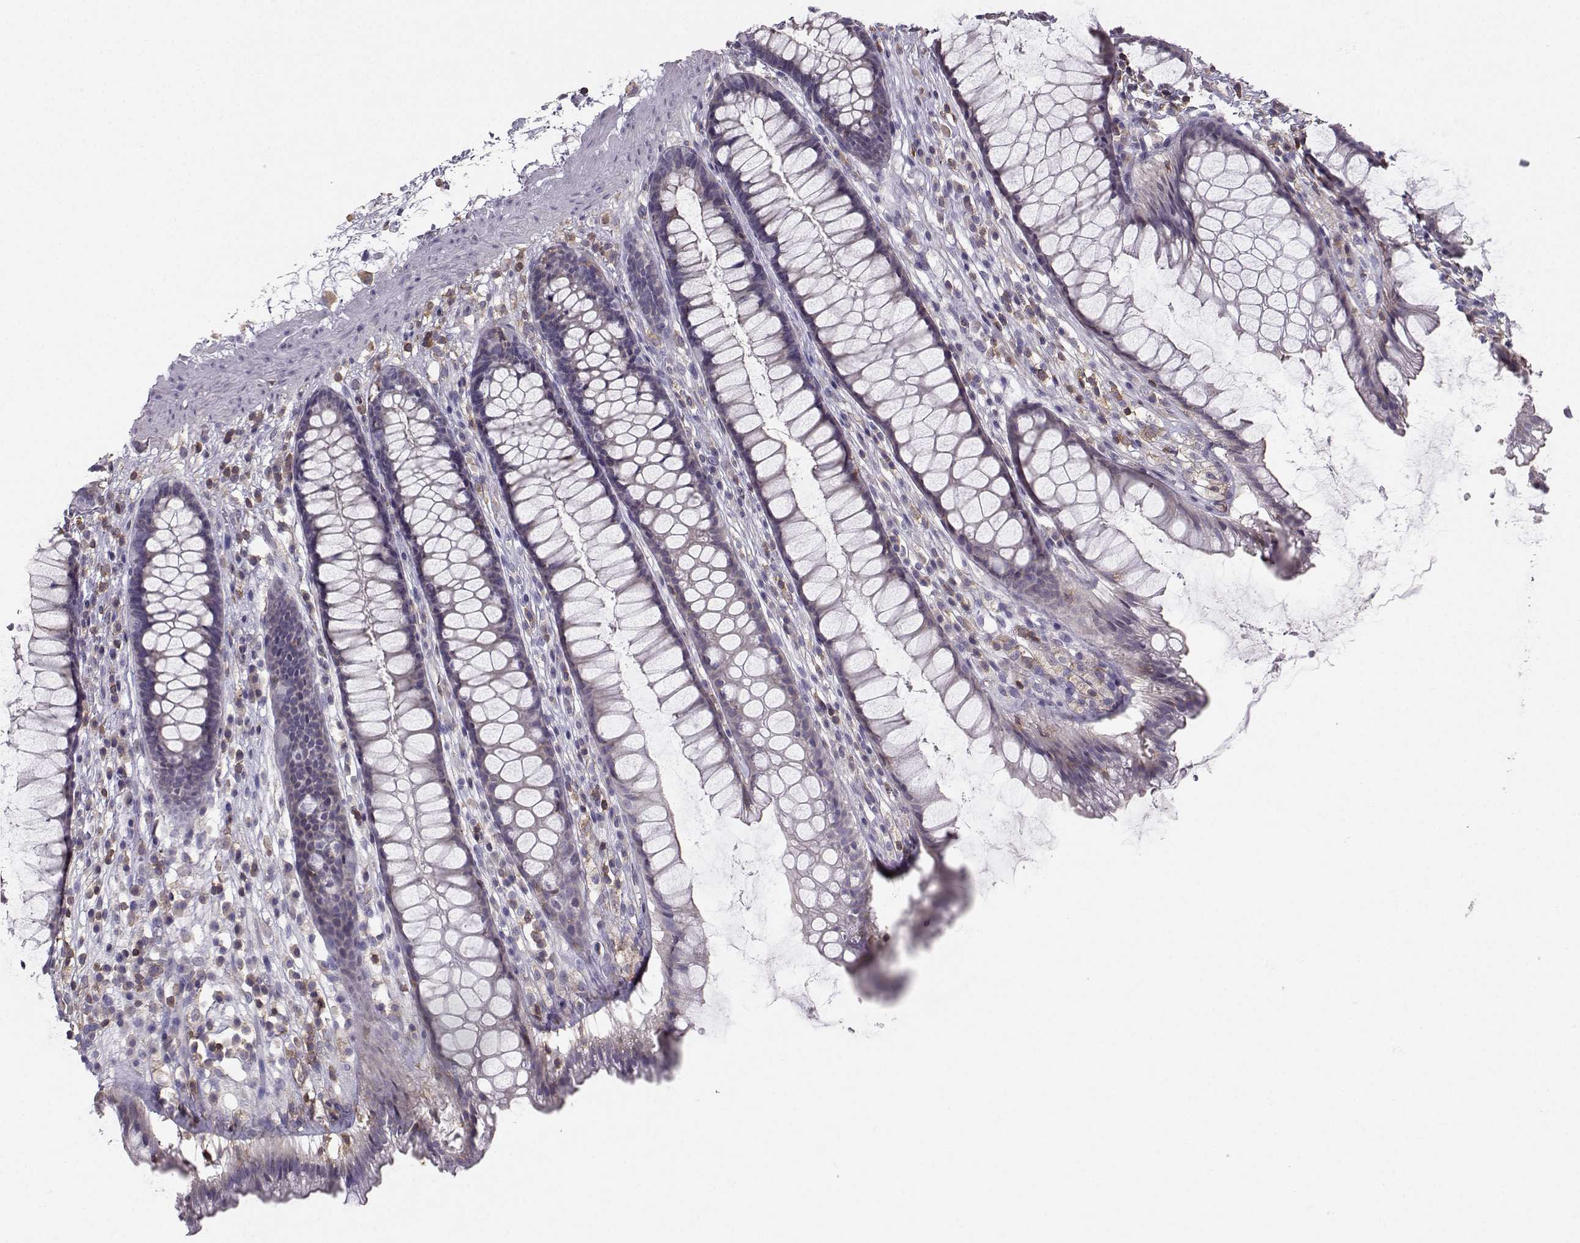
{"staining": {"intensity": "negative", "quantity": "none", "location": "none"}, "tissue": "rectum", "cell_type": "Glandular cells", "image_type": "normal", "snomed": [{"axis": "morphology", "description": "Normal tissue, NOS"}, {"axis": "topography", "description": "Rectum"}], "caption": "Immunohistochemistry image of normal rectum: rectum stained with DAB (3,3'-diaminobenzidine) displays no significant protein staining in glandular cells.", "gene": "ZBTB32", "patient": {"sex": "male", "age": 72}}